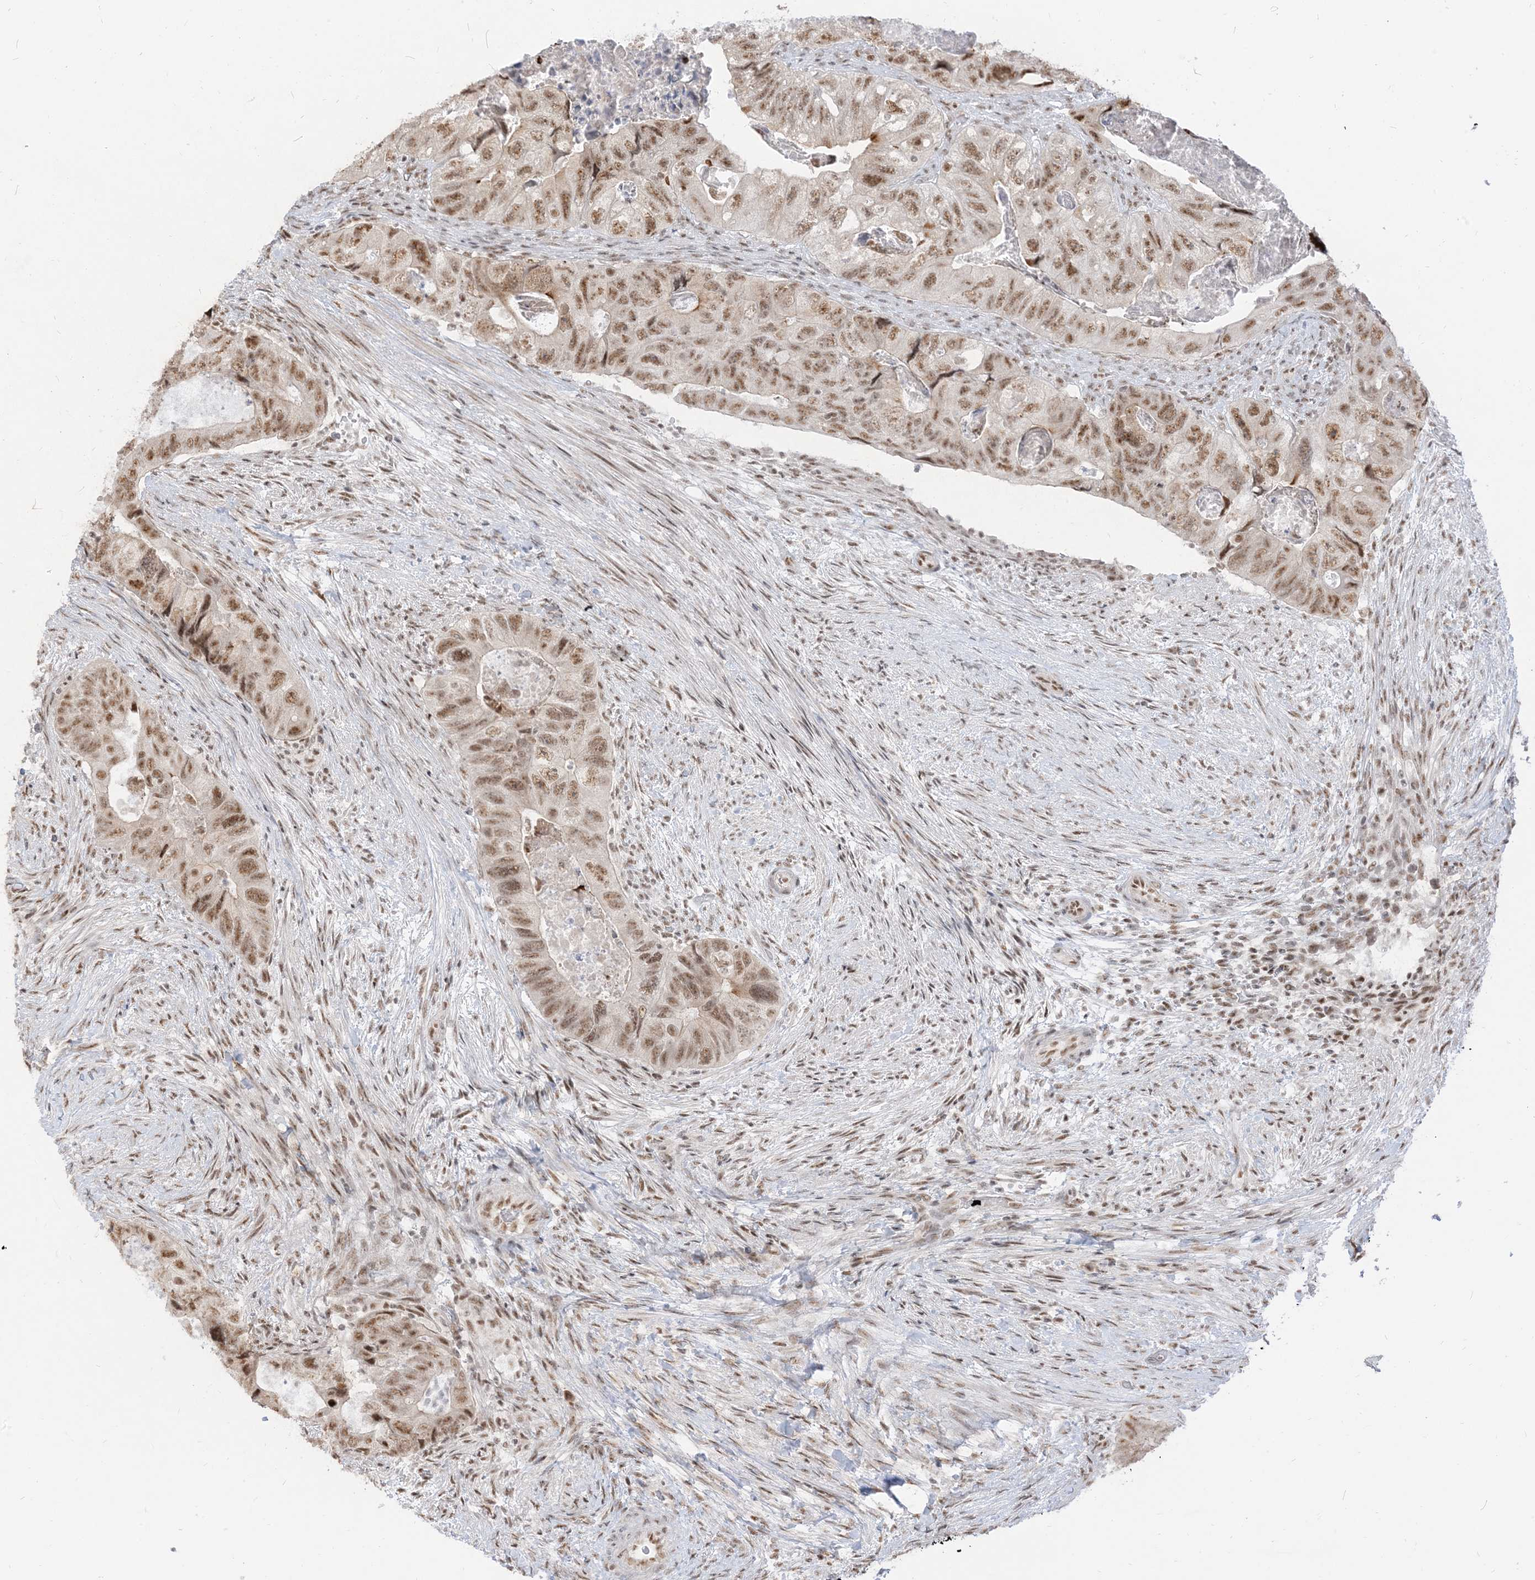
{"staining": {"intensity": "moderate", "quantity": ">75%", "location": "nuclear"}, "tissue": "colorectal cancer", "cell_type": "Tumor cells", "image_type": "cancer", "snomed": [{"axis": "morphology", "description": "Adenocarcinoma, NOS"}, {"axis": "topography", "description": "Rectum"}], "caption": "Moderate nuclear protein staining is seen in about >75% of tumor cells in colorectal adenocarcinoma. Immunohistochemistry (ihc) stains the protein in brown and the nuclei are stained blue.", "gene": "ARGLU1", "patient": {"sex": "male", "age": 63}}